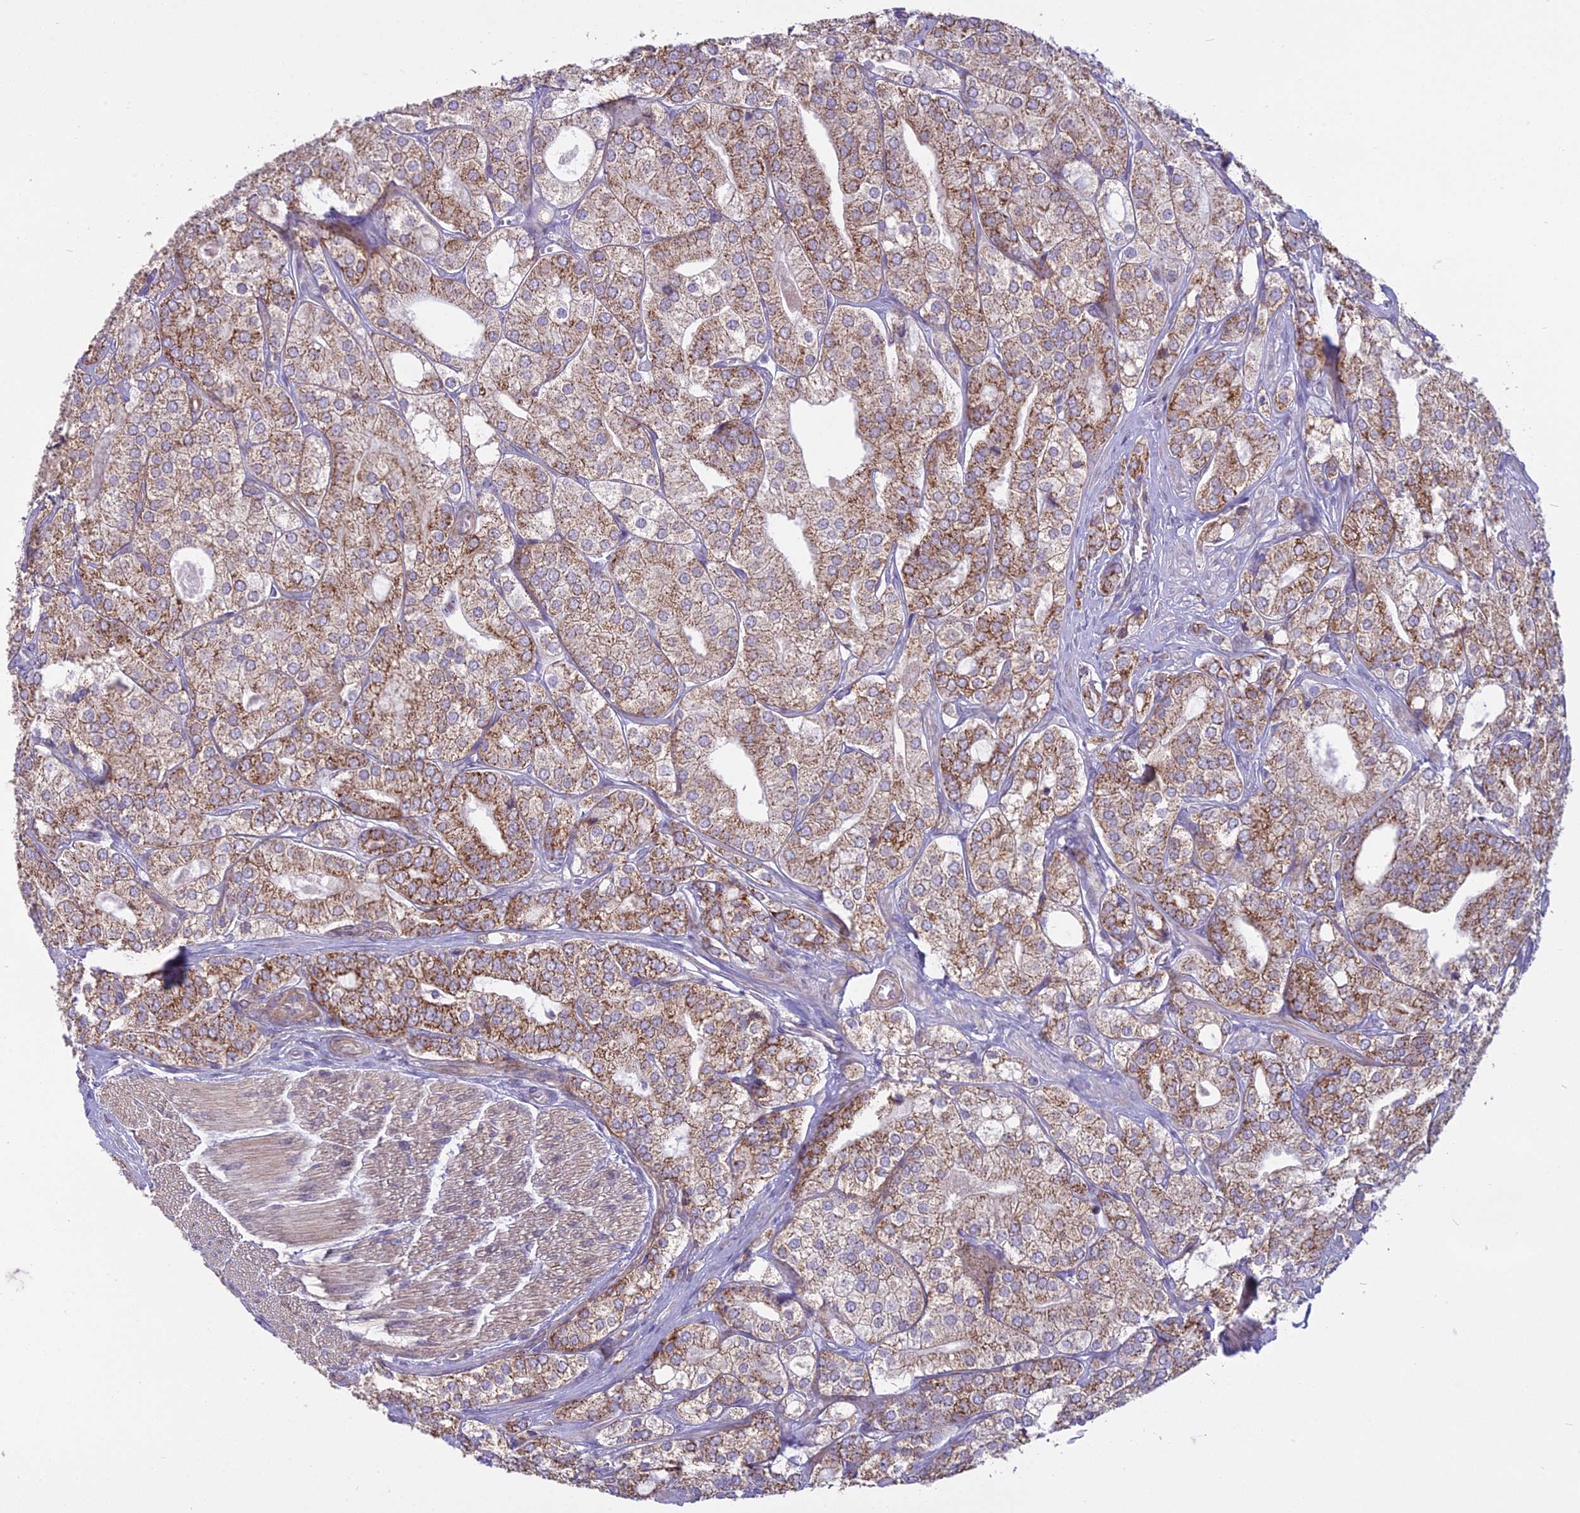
{"staining": {"intensity": "moderate", "quantity": "25%-75%", "location": "cytoplasmic/membranous"}, "tissue": "prostate cancer", "cell_type": "Tumor cells", "image_type": "cancer", "snomed": [{"axis": "morphology", "description": "Adenocarcinoma, High grade"}, {"axis": "topography", "description": "Prostate"}], "caption": "Immunohistochemistry photomicrograph of human high-grade adenocarcinoma (prostate) stained for a protein (brown), which displays medium levels of moderate cytoplasmic/membranous positivity in approximately 25%-75% of tumor cells.", "gene": "DUS2", "patient": {"sex": "male", "age": 50}}